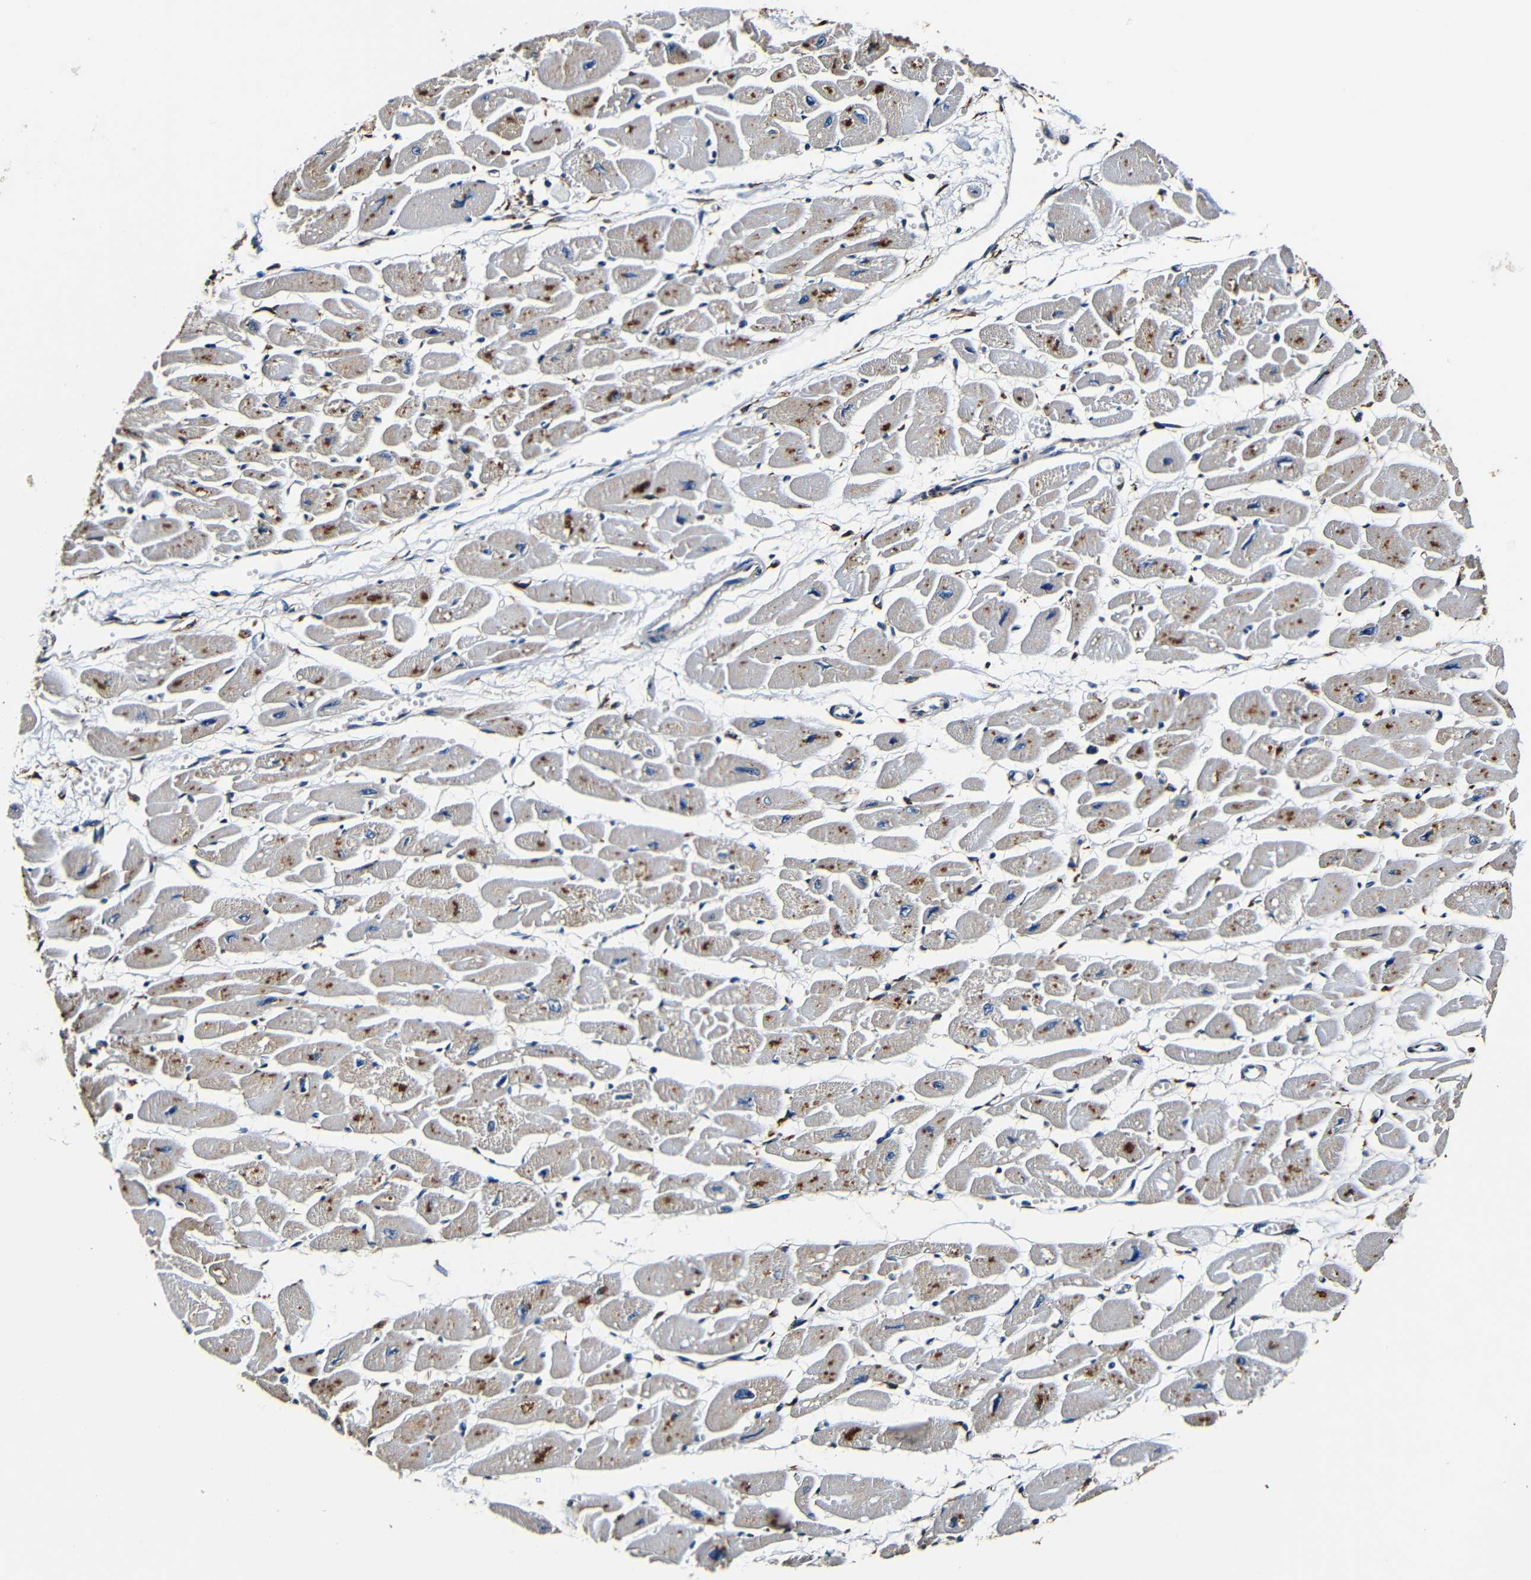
{"staining": {"intensity": "moderate", "quantity": "25%-75%", "location": "cytoplasmic/membranous"}, "tissue": "heart muscle", "cell_type": "Cardiomyocytes", "image_type": "normal", "snomed": [{"axis": "morphology", "description": "Normal tissue, NOS"}, {"axis": "topography", "description": "Heart"}], "caption": "This image displays normal heart muscle stained with immunohistochemistry to label a protein in brown. The cytoplasmic/membranous of cardiomyocytes show moderate positivity for the protein. Nuclei are counter-stained blue.", "gene": "RRBP1", "patient": {"sex": "female", "age": 54}}